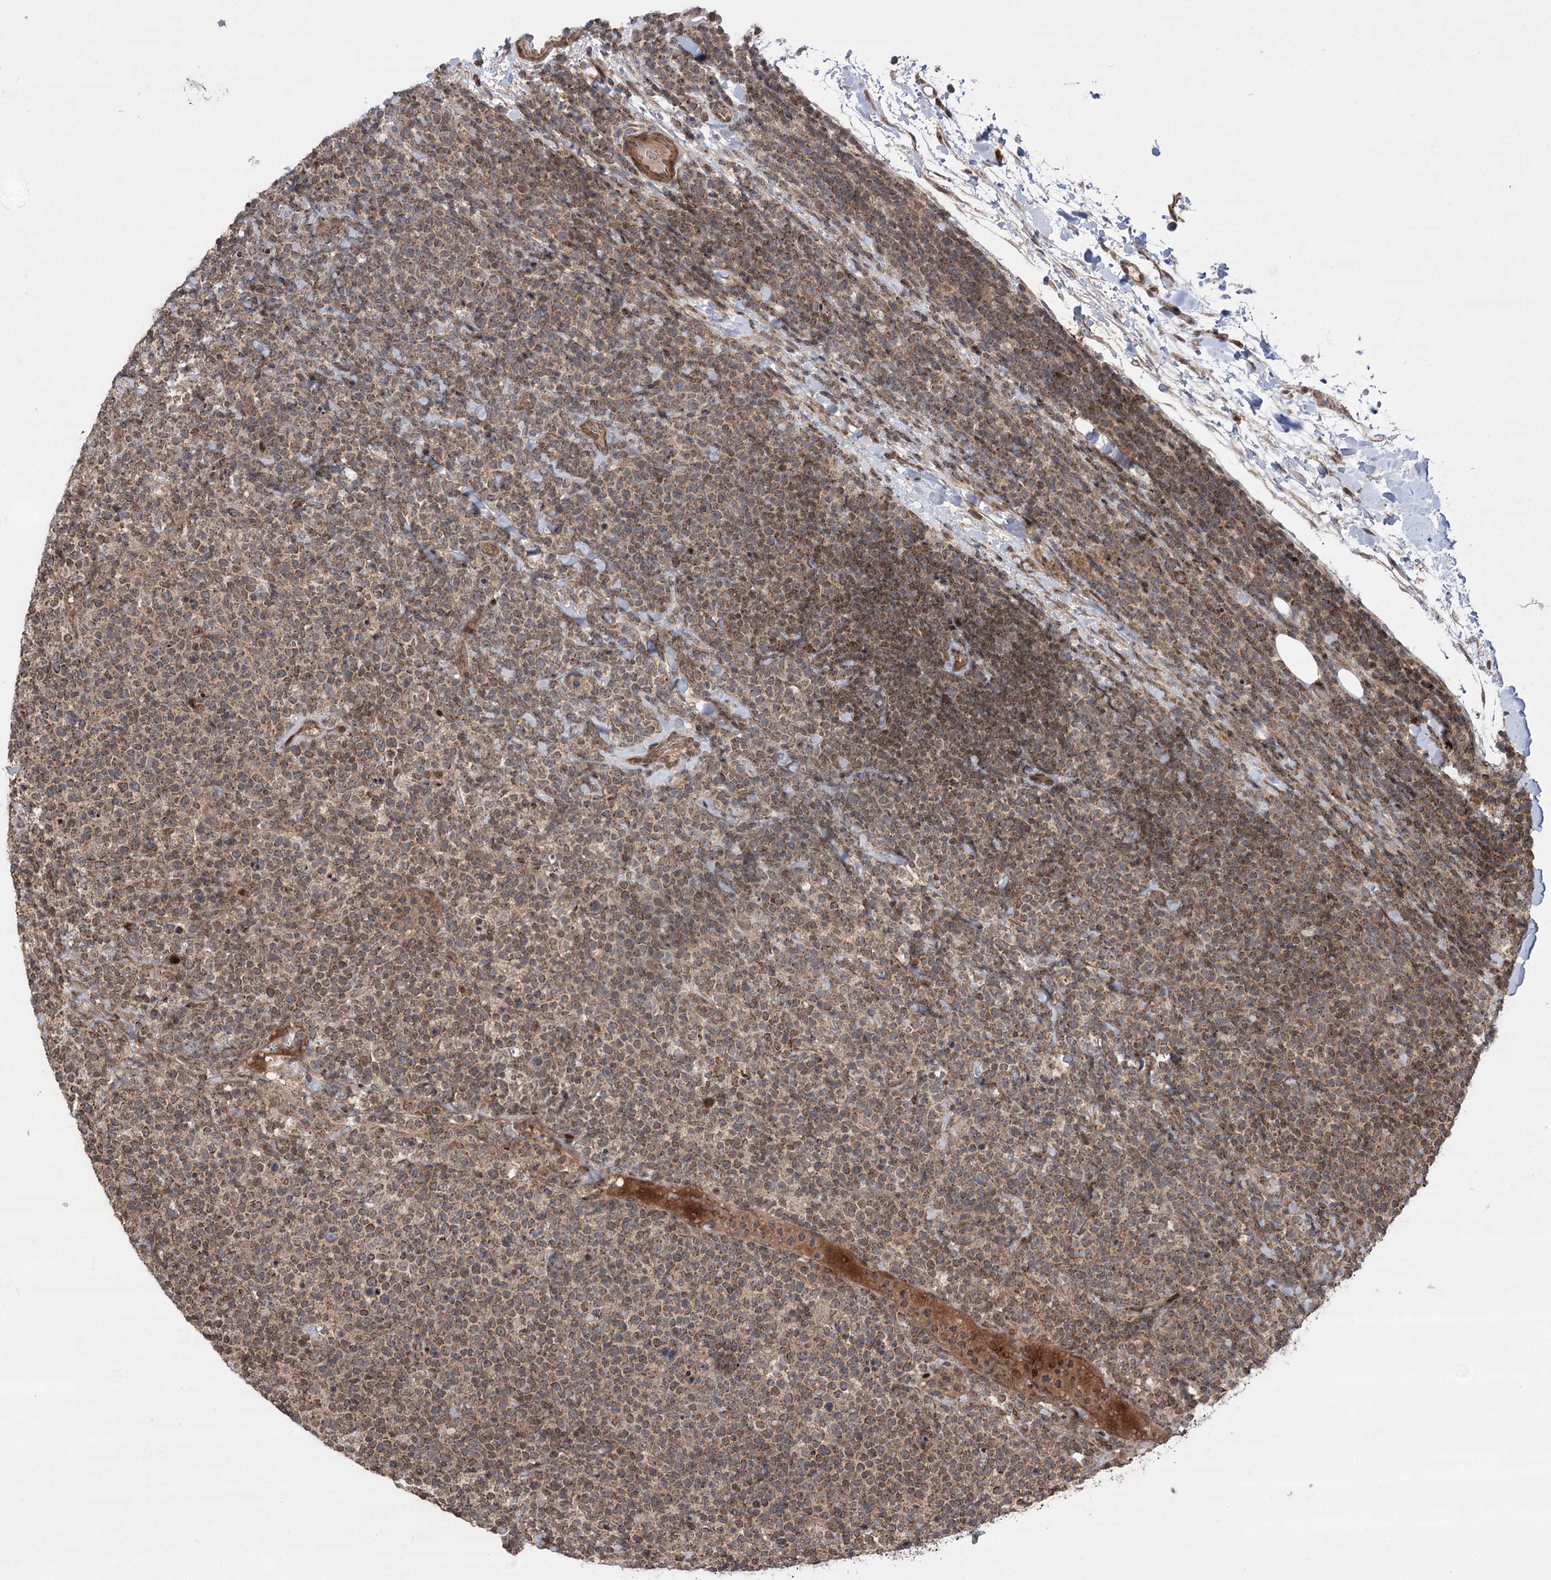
{"staining": {"intensity": "moderate", "quantity": "25%-75%", "location": "cytoplasmic/membranous"}, "tissue": "lymphoma", "cell_type": "Tumor cells", "image_type": "cancer", "snomed": [{"axis": "morphology", "description": "Malignant lymphoma, non-Hodgkin's type, High grade"}, {"axis": "topography", "description": "Lymph node"}], "caption": "Immunohistochemical staining of lymphoma demonstrates medium levels of moderate cytoplasmic/membranous protein positivity in about 25%-75% of tumor cells. Using DAB (3,3'-diaminobenzidine) (brown) and hematoxylin (blue) stains, captured at high magnification using brightfield microscopy.", "gene": "TENM2", "patient": {"sex": "male", "age": 61}}